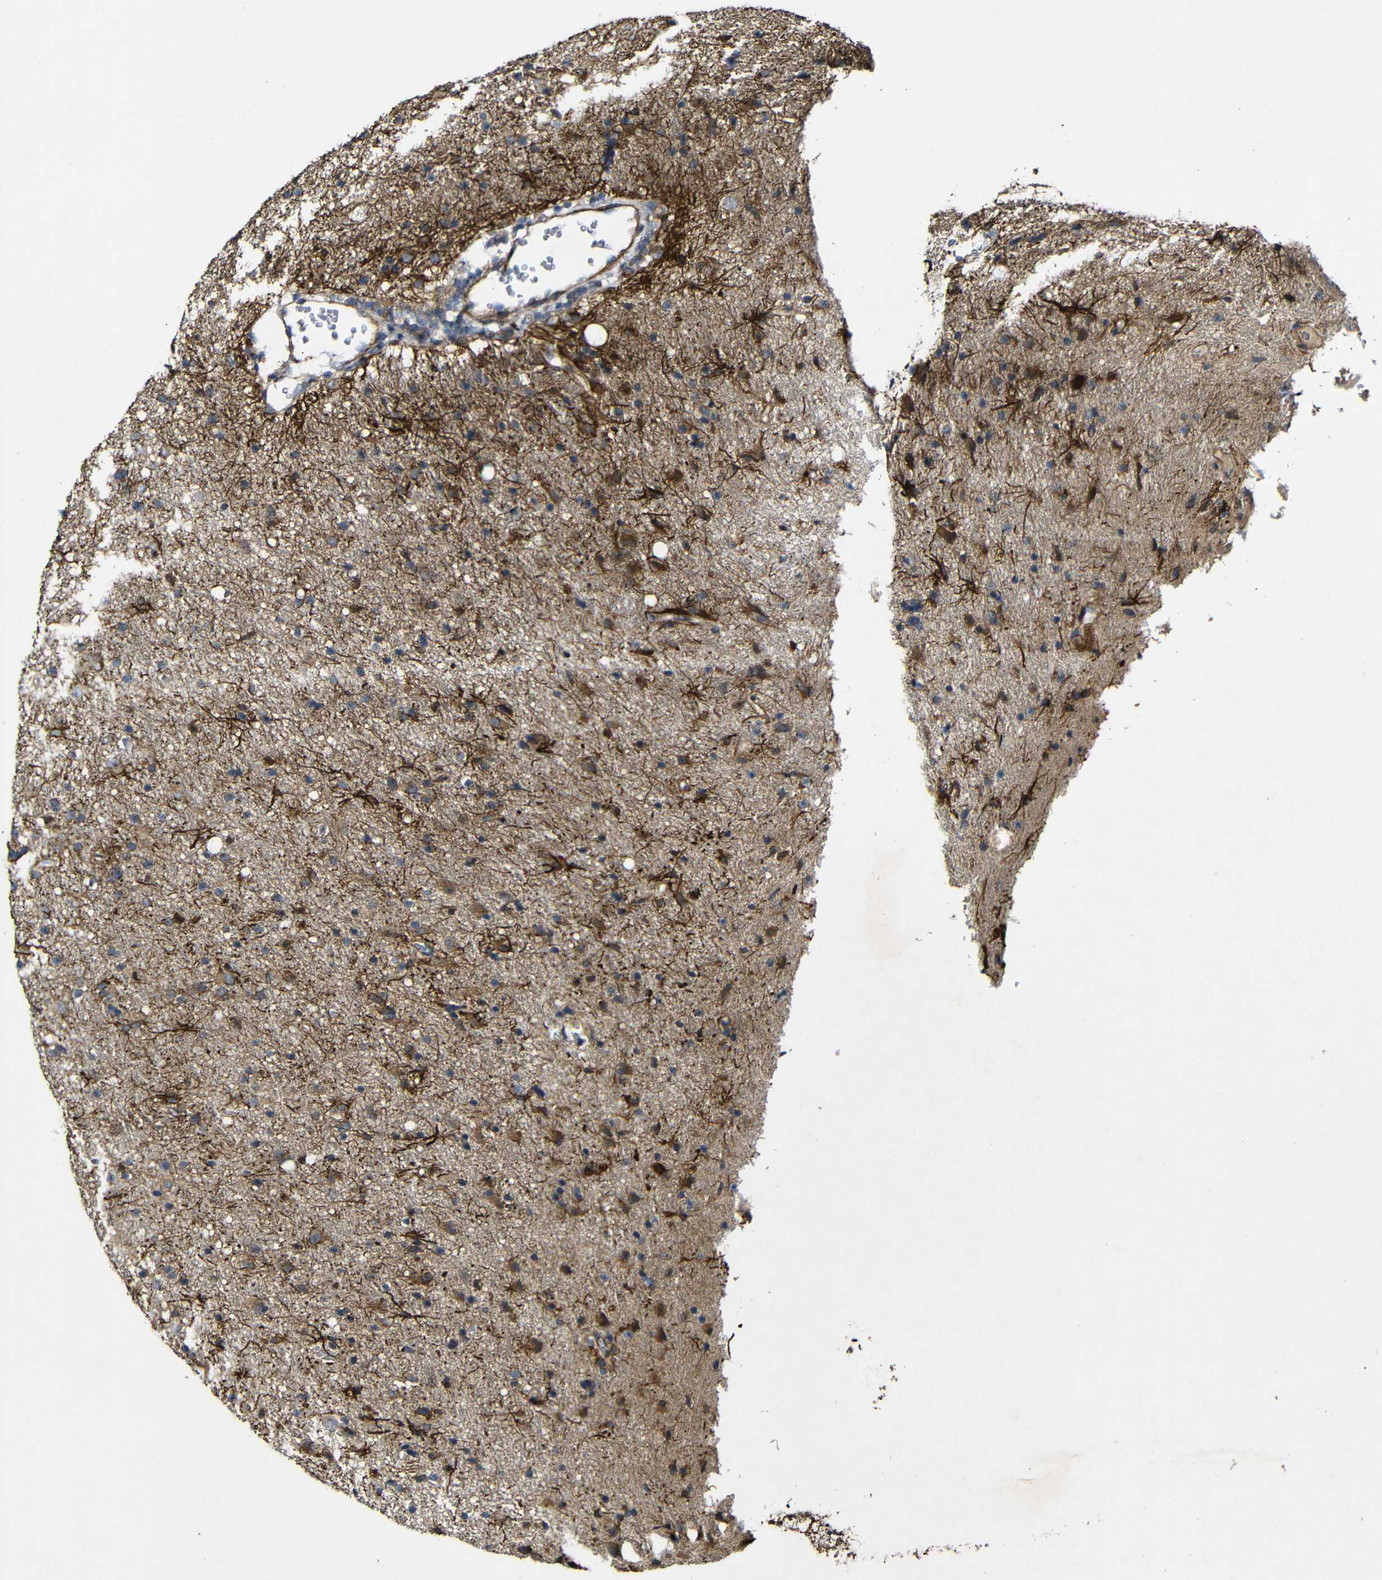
{"staining": {"intensity": "moderate", "quantity": "<25%", "location": "cytoplasmic/membranous"}, "tissue": "glioma", "cell_type": "Tumor cells", "image_type": "cancer", "snomed": [{"axis": "morphology", "description": "Glioma, malignant, Low grade"}, {"axis": "topography", "description": "Brain"}], "caption": "Immunohistochemistry (IHC) staining of low-grade glioma (malignant), which demonstrates low levels of moderate cytoplasmic/membranous expression in approximately <25% of tumor cells indicating moderate cytoplasmic/membranous protein expression. The staining was performed using DAB (3,3'-diaminobenzidine) (brown) for protein detection and nuclei were counterstained in hematoxylin (blue).", "gene": "GSDME", "patient": {"sex": "male", "age": 77}}